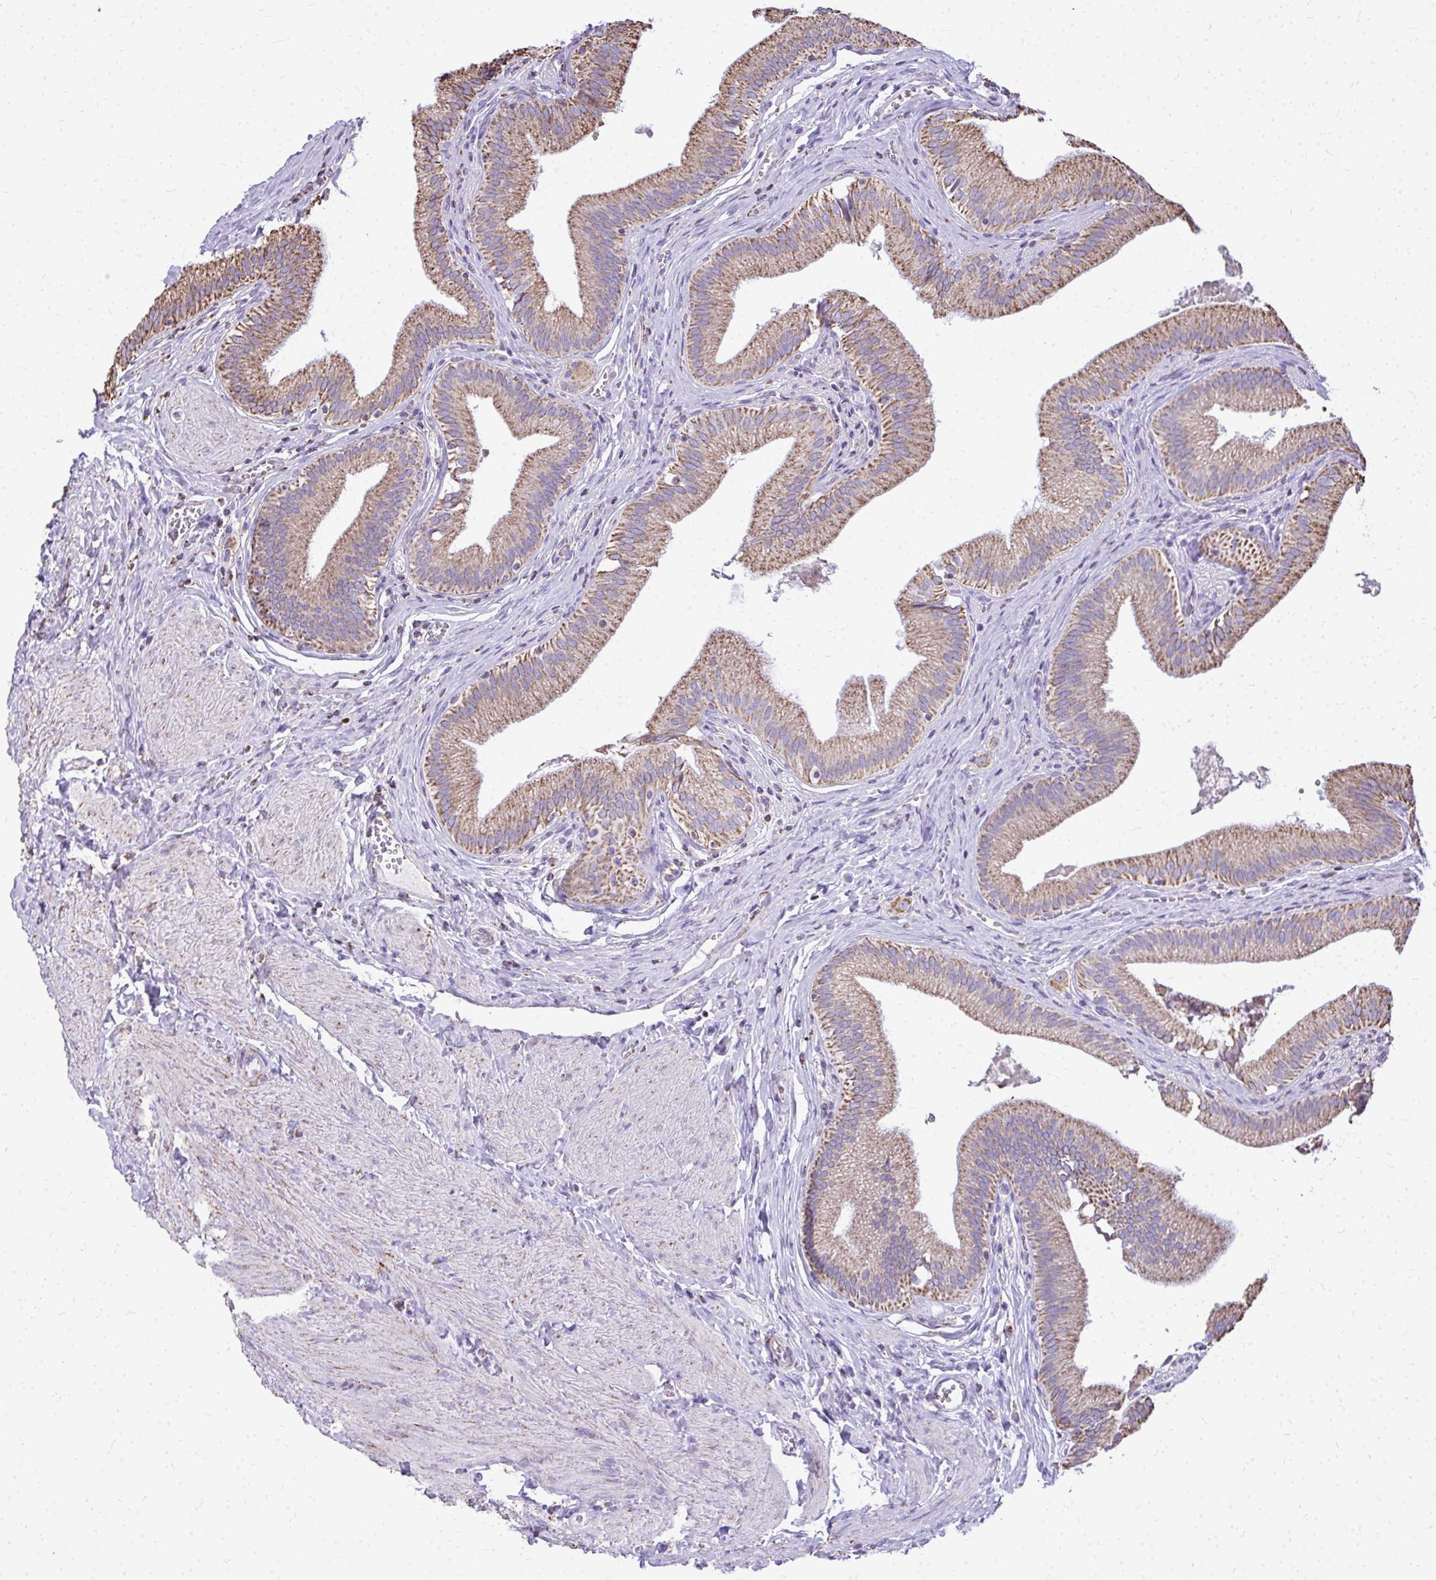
{"staining": {"intensity": "moderate", "quantity": ">75%", "location": "cytoplasmic/membranous"}, "tissue": "gallbladder", "cell_type": "Glandular cells", "image_type": "normal", "snomed": [{"axis": "morphology", "description": "Normal tissue, NOS"}, {"axis": "topography", "description": "Gallbladder"}, {"axis": "topography", "description": "Peripheral nerve tissue"}], "caption": "This histopathology image reveals unremarkable gallbladder stained with IHC to label a protein in brown. The cytoplasmic/membranous of glandular cells show moderate positivity for the protein. Nuclei are counter-stained blue.", "gene": "MPZL2", "patient": {"sex": "male", "age": 17}}